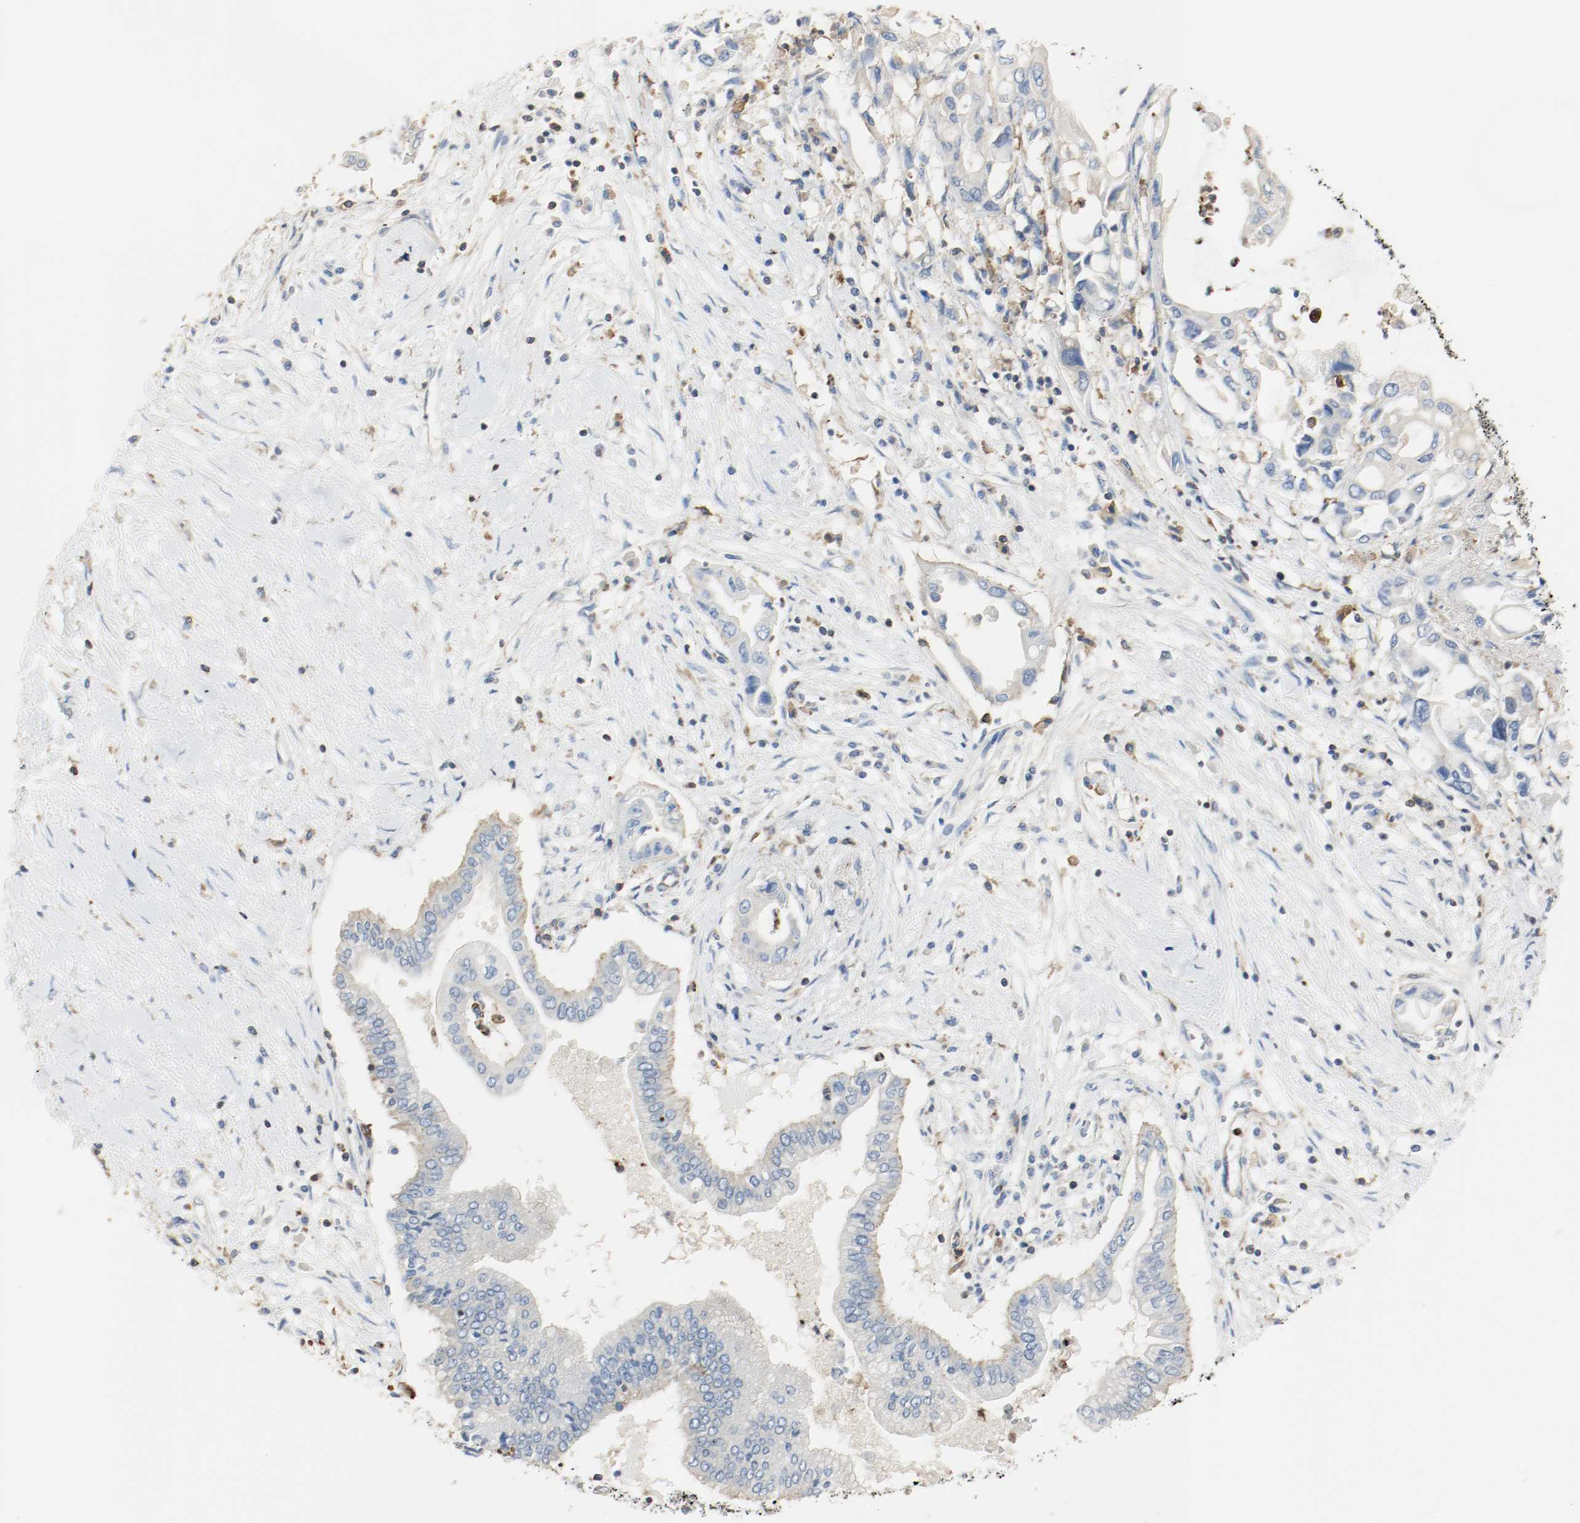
{"staining": {"intensity": "weak", "quantity": "25%-75%", "location": "cytoplasmic/membranous"}, "tissue": "pancreatic cancer", "cell_type": "Tumor cells", "image_type": "cancer", "snomed": [{"axis": "morphology", "description": "Adenocarcinoma, NOS"}, {"axis": "topography", "description": "Pancreas"}], "caption": "Tumor cells display low levels of weak cytoplasmic/membranous expression in about 25%-75% of cells in pancreatic cancer (adenocarcinoma).", "gene": "ARPC1B", "patient": {"sex": "female", "age": 57}}